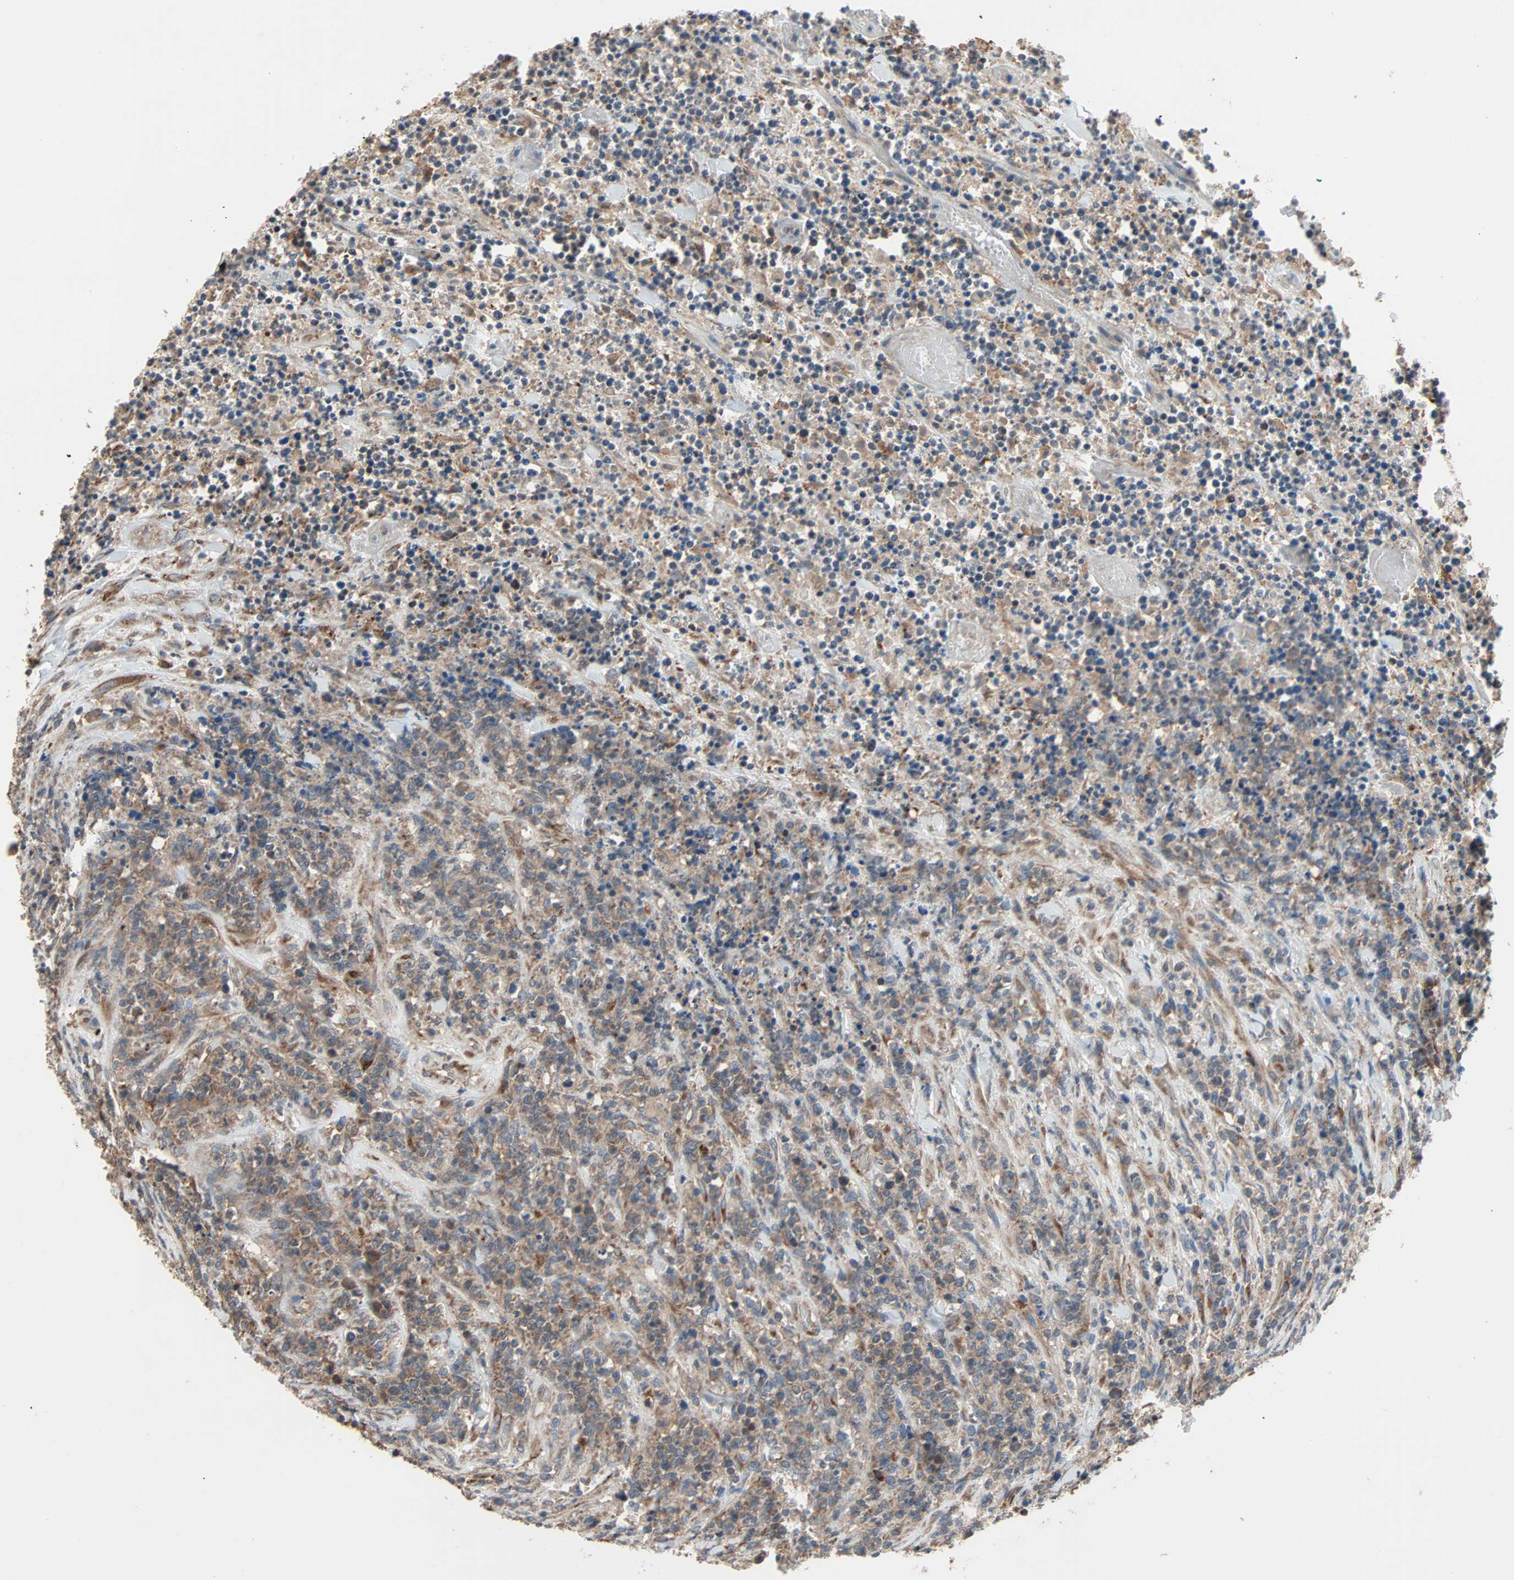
{"staining": {"intensity": "moderate", "quantity": ">75%", "location": "cytoplasmic/membranous"}, "tissue": "lymphoma", "cell_type": "Tumor cells", "image_type": "cancer", "snomed": [{"axis": "morphology", "description": "Malignant lymphoma, non-Hodgkin's type, High grade"}, {"axis": "topography", "description": "Soft tissue"}], "caption": "An IHC histopathology image of neoplastic tissue is shown. Protein staining in brown highlights moderate cytoplasmic/membranous positivity in lymphoma within tumor cells. Nuclei are stained in blue.", "gene": "XYLT1", "patient": {"sex": "male", "age": 18}}